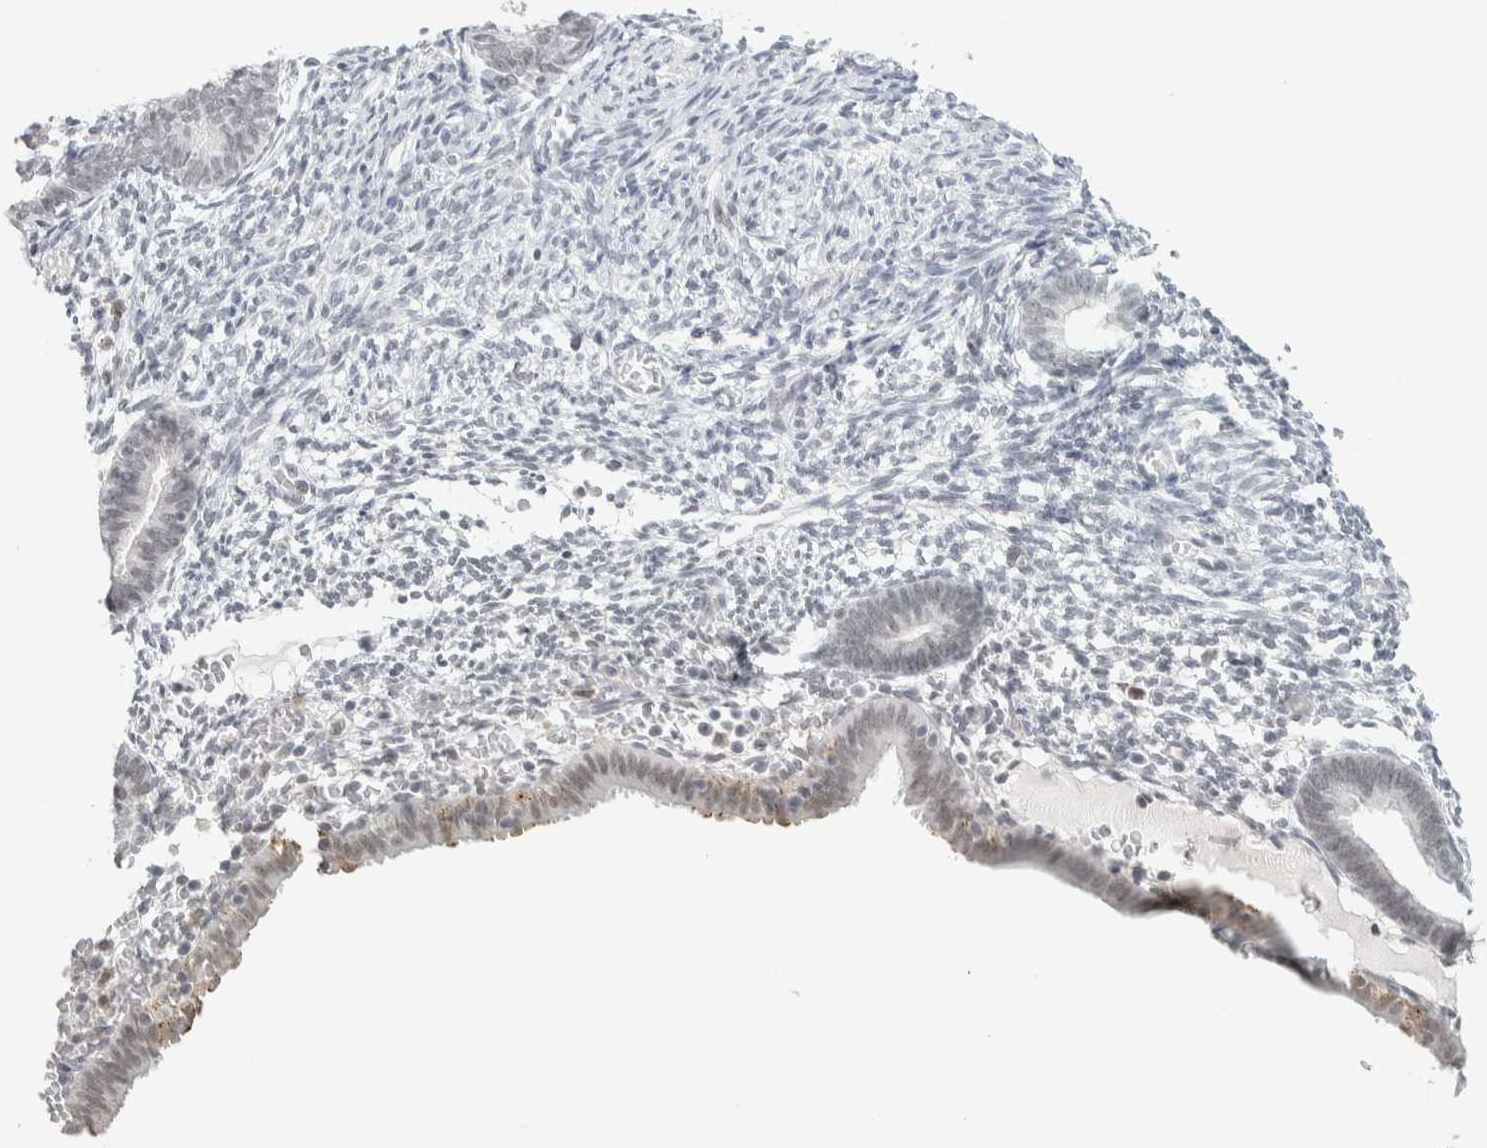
{"staining": {"intensity": "negative", "quantity": "none", "location": "none"}, "tissue": "endometrium", "cell_type": "Cells in endometrial stroma", "image_type": "normal", "snomed": [{"axis": "morphology", "description": "Normal tissue, NOS"}, {"axis": "morphology", "description": "Atrophy, NOS"}, {"axis": "topography", "description": "Uterus"}, {"axis": "topography", "description": "Endometrium"}], "caption": "A high-resolution photomicrograph shows IHC staining of unremarkable endometrium, which reveals no significant expression in cells in endometrial stroma.", "gene": "CDH17", "patient": {"sex": "female", "age": 68}}